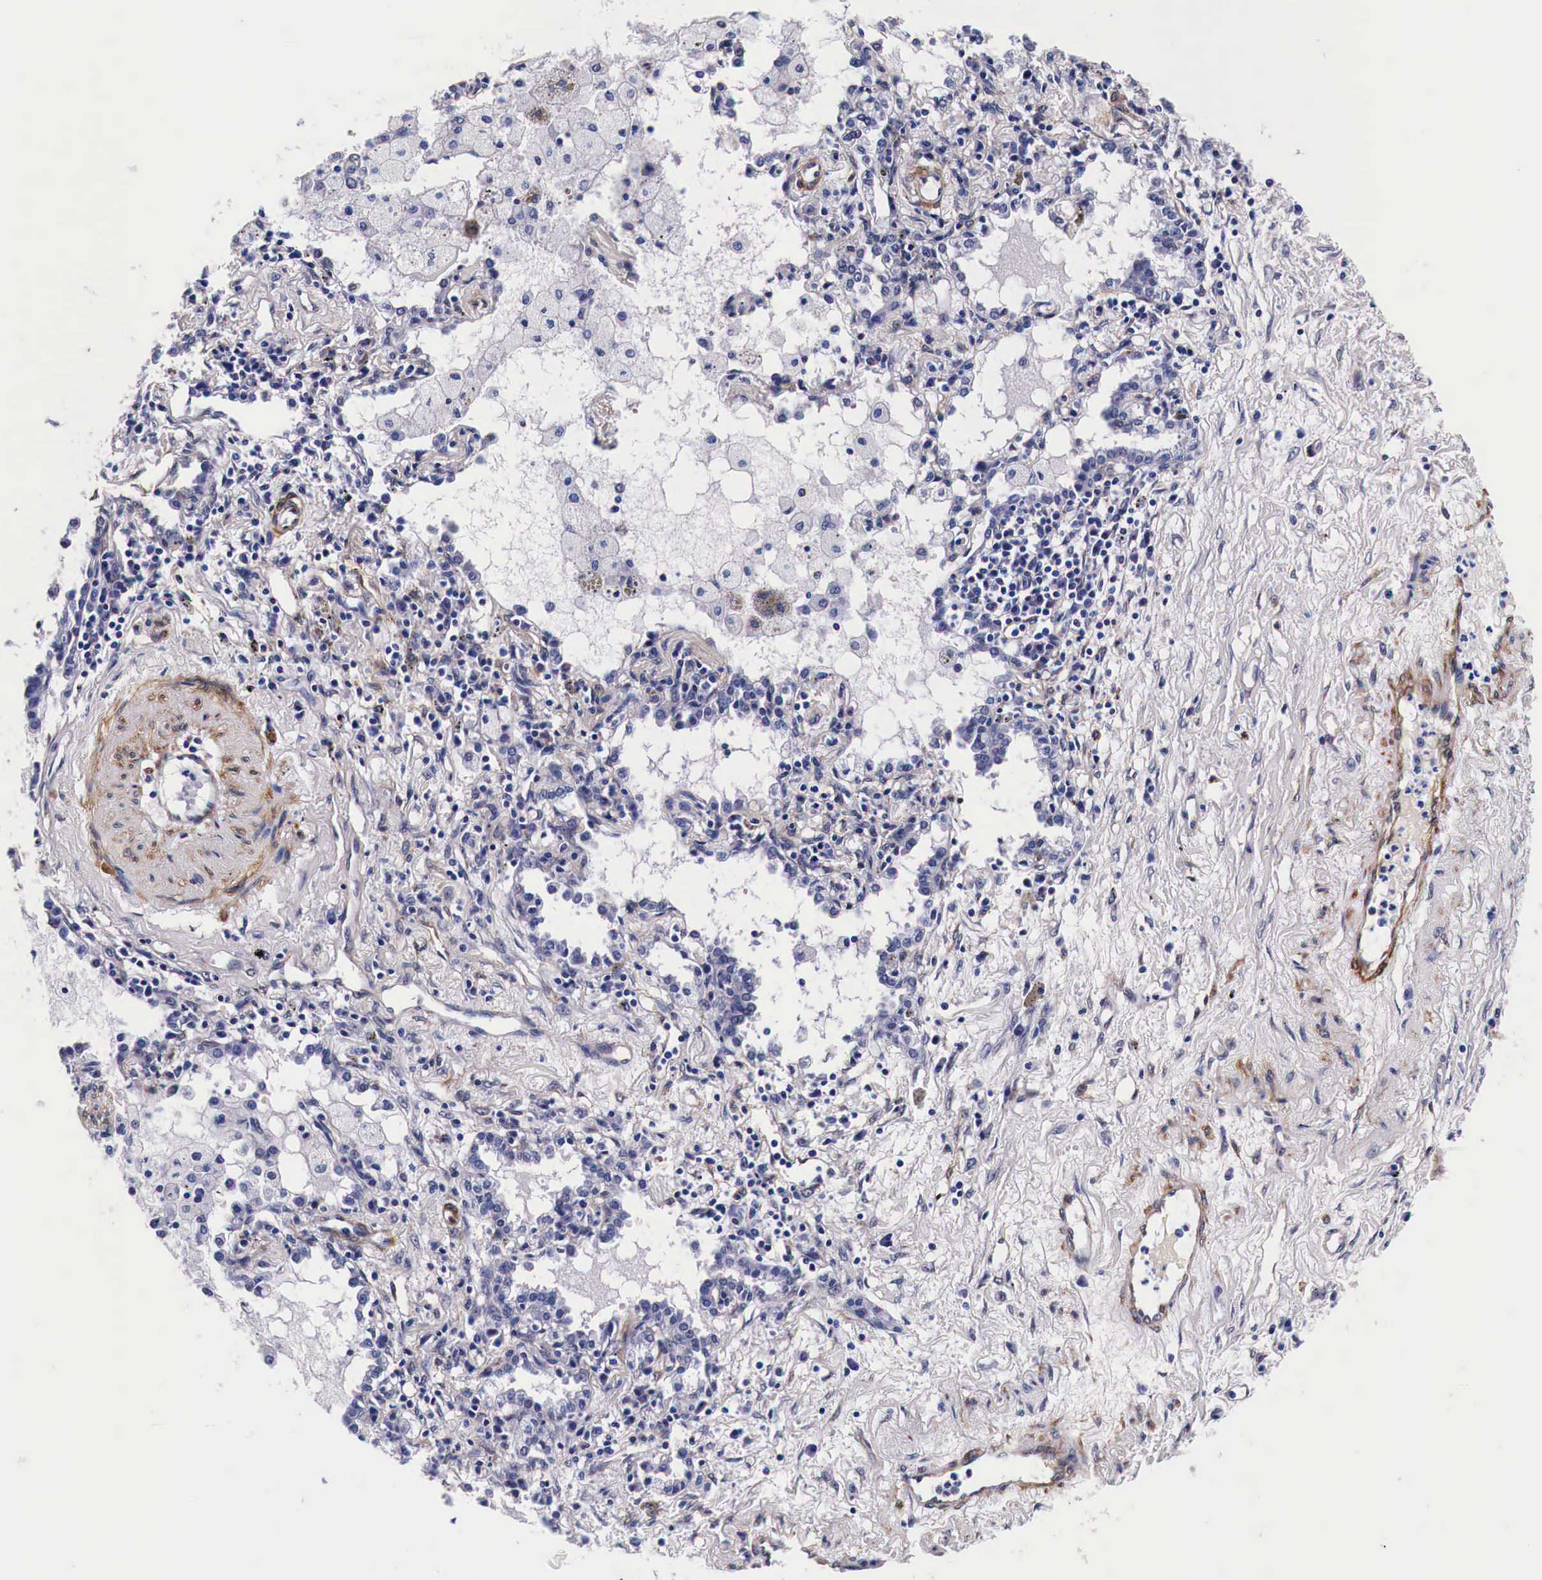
{"staining": {"intensity": "negative", "quantity": "none", "location": "none"}, "tissue": "lung cancer", "cell_type": "Tumor cells", "image_type": "cancer", "snomed": [{"axis": "morphology", "description": "Adenocarcinoma, NOS"}, {"axis": "topography", "description": "Lung"}], "caption": "The micrograph displays no staining of tumor cells in lung cancer (adenocarcinoma).", "gene": "HSPB1", "patient": {"sex": "male", "age": 60}}